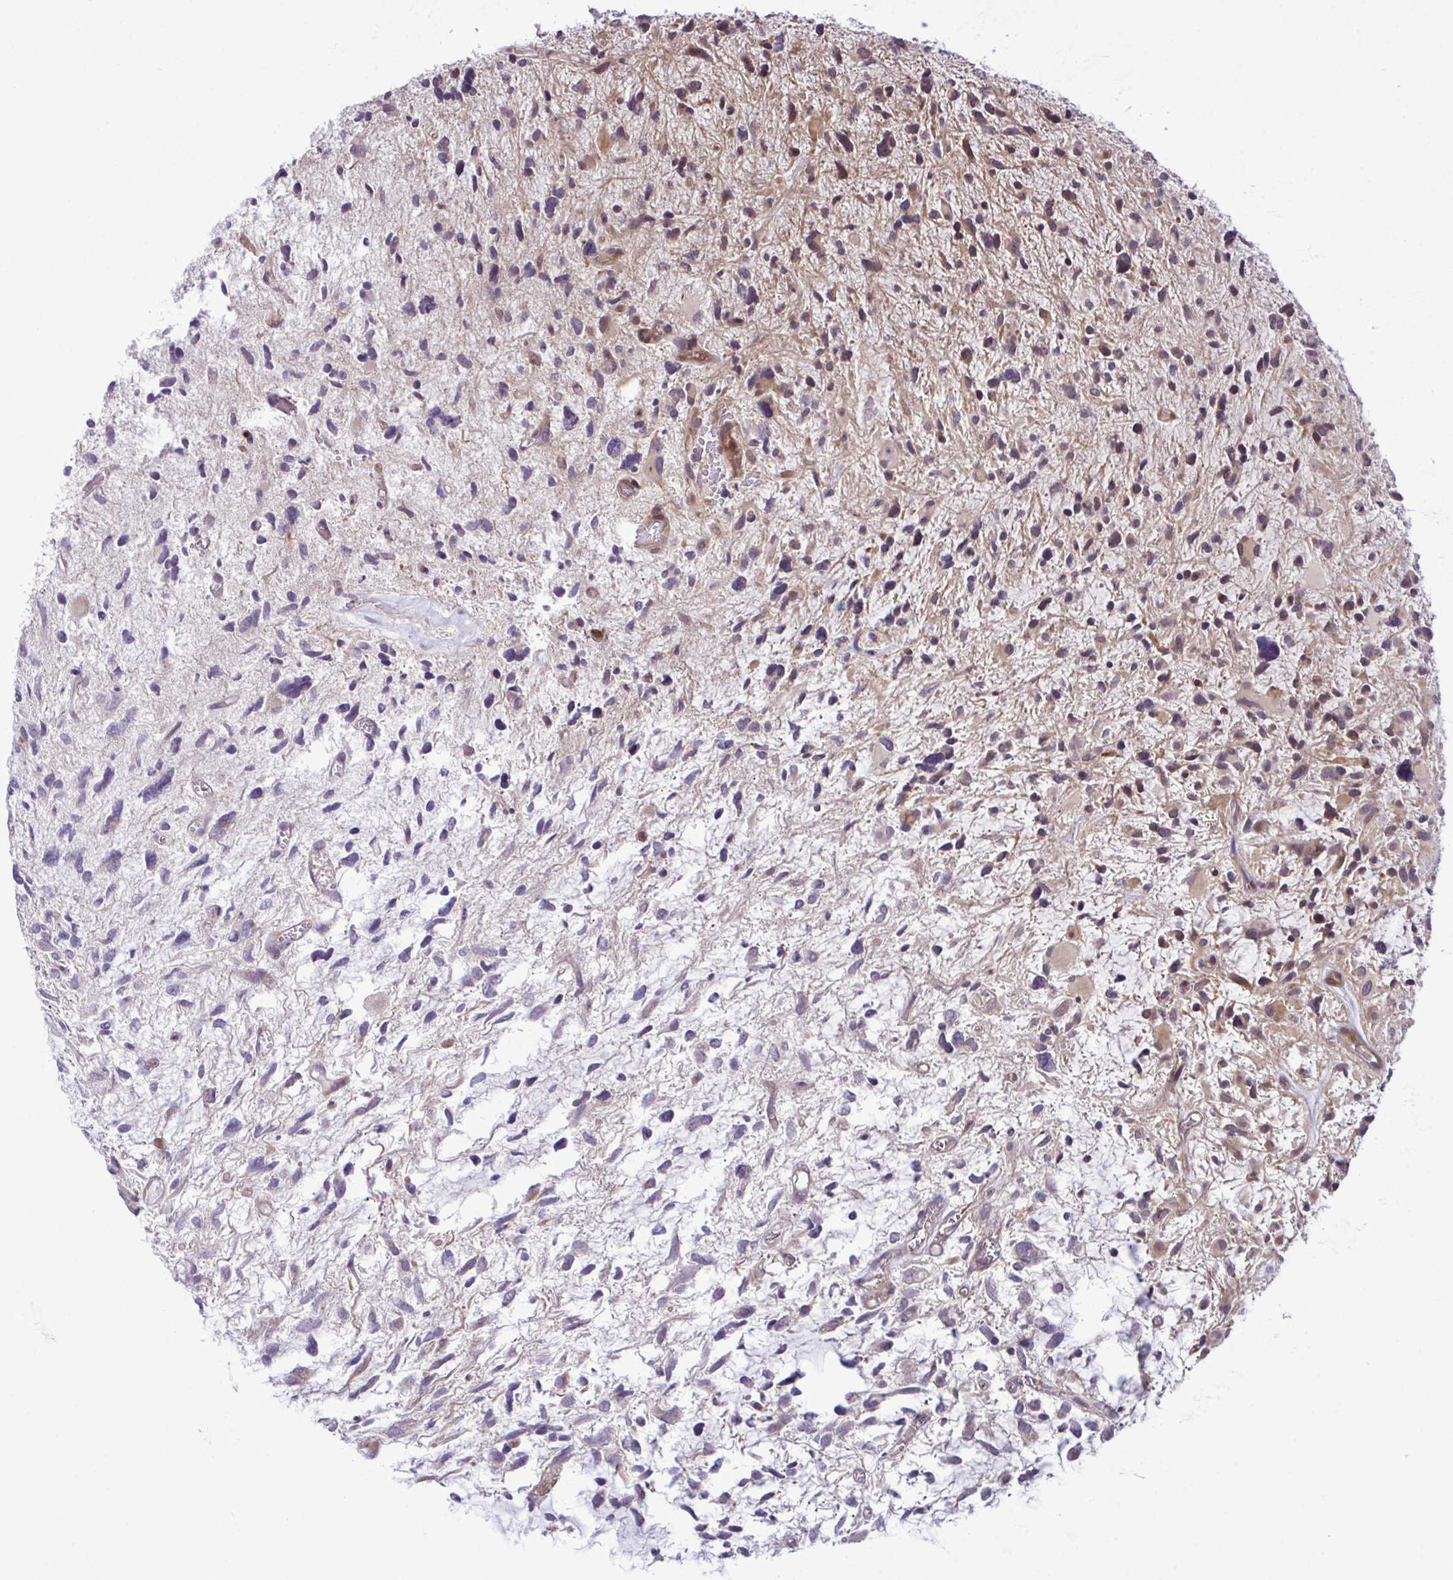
{"staining": {"intensity": "moderate", "quantity": "25%-75%", "location": "cytoplasmic/membranous,nuclear"}, "tissue": "glioma", "cell_type": "Tumor cells", "image_type": "cancer", "snomed": [{"axis": "morphology", "description": "Glioma, malignant, High grade"}, {"axis": "topography", "description": "Brain"}], "caption": "A medium amount of moderate cytoplasmic/membranous and nuclear expression is seen in about 25%-75% of tumor cells in malignant high-grade glioma tissue. Nuclei are stained in blue.", "gene": "CMPK1", "patient": {"sex": "female", "age": 11}}